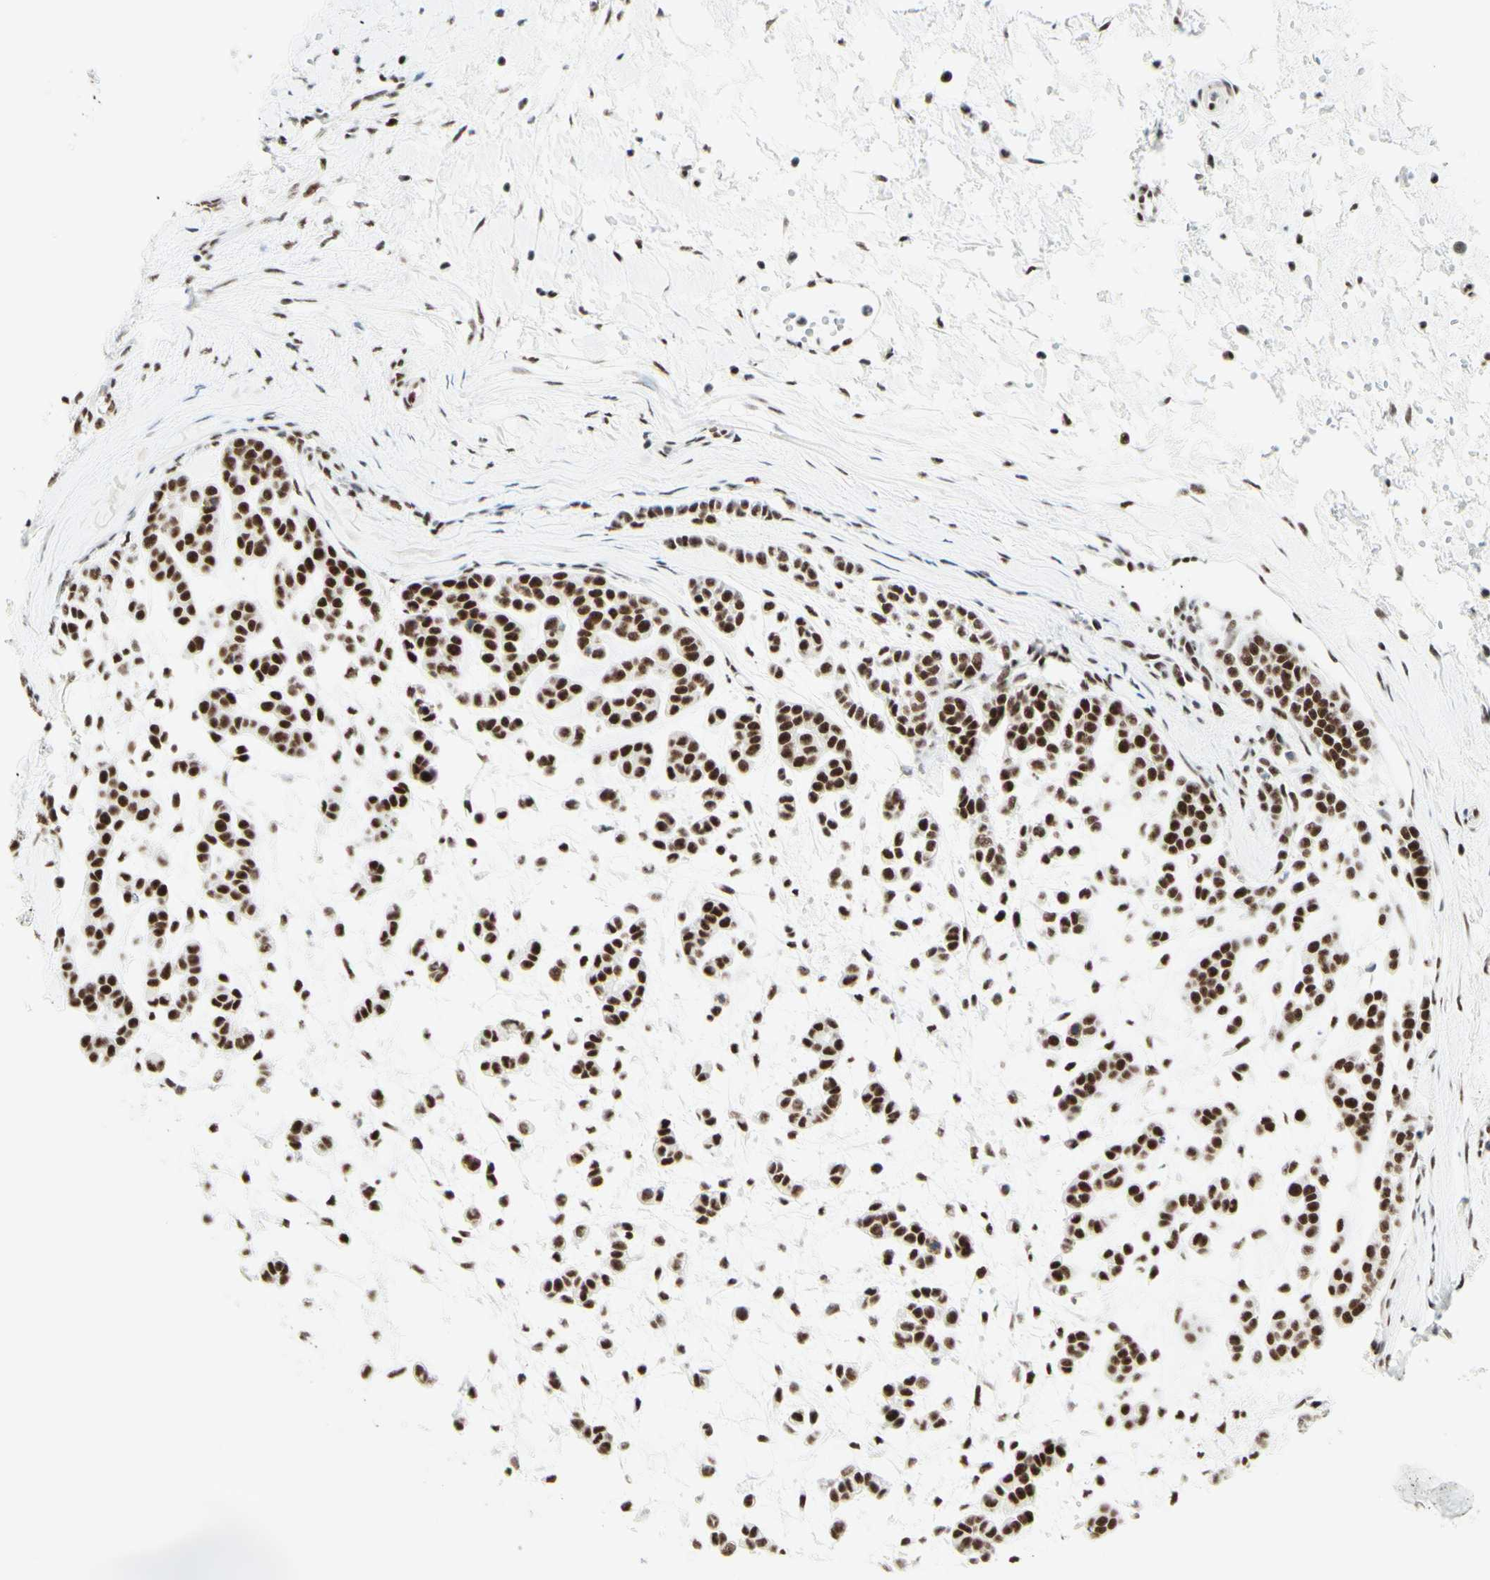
{"staining": {"intensity": "strong", "quantity": ">75%", "location": "nuclear"}, "tissue": "head and neck cancer", "cell_type": "Tumor cells", "image_type": "cancer", "snomed": [{"axis": "morphology", "description": "Adenocarcinoma, NOS"}, {"axis": "morphology", "description": "Adenoma, NOS"}, {"axis": "topography", "description": "Head-Neck"}], "caption": "High-magnification brightfield microscopy of head and neck cancer stained with DAB (brown) and counterstained with hematoxylin (blue). tumor cells exhibit strong nuclear expression is appreciated in approximately>75% of cells. The staining was performed using DAB (3,3'-diaminobenzidine), with brown indicating positive protein expression. Nuclei are stained blue with hematoxylin.", "gene": "WTAP", "patient": {"sex": "female", "age": 55}}